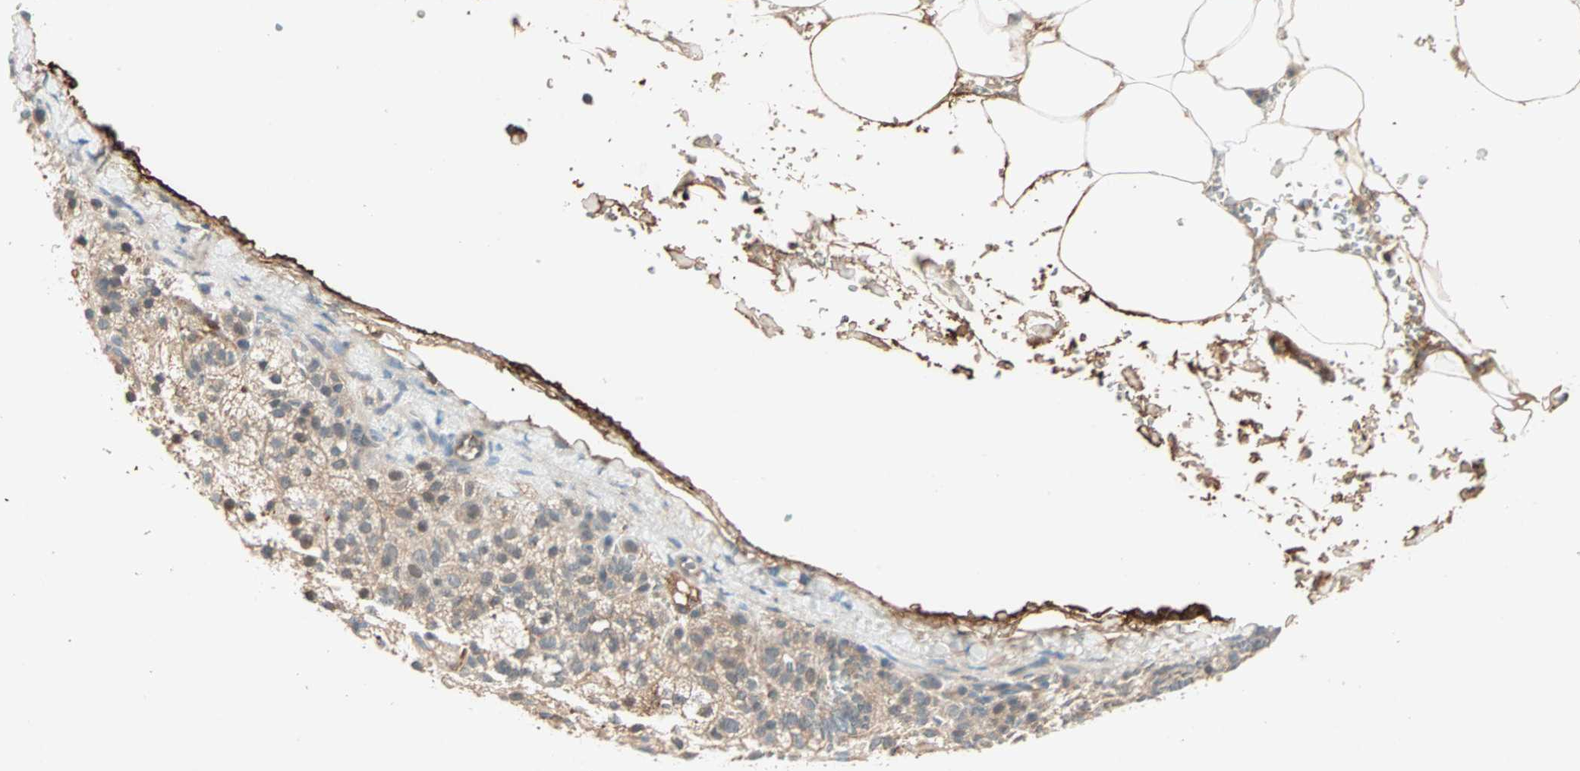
{"staining": {"intensity": "weak", "quantity": ">75%", "location": "cytoplasmic/membranous"}, "tissue": "adrenal gland", "cell_type": "Glandular cells", "image_type": "normal", "snomed": [{"axis": "morphology", "description": "Normal tissue, NOS"}, {"axis": "topography", "description": "Adrenal gland"}], "caption": "The image demonstrates immunohistochemical staining of normal adrenal gland. There is weak cytoplasmic/membranous expression is identified in about >75% of glandular cells.", "gene": "TEC", "patient": {"sex": "male", "age": 35}}